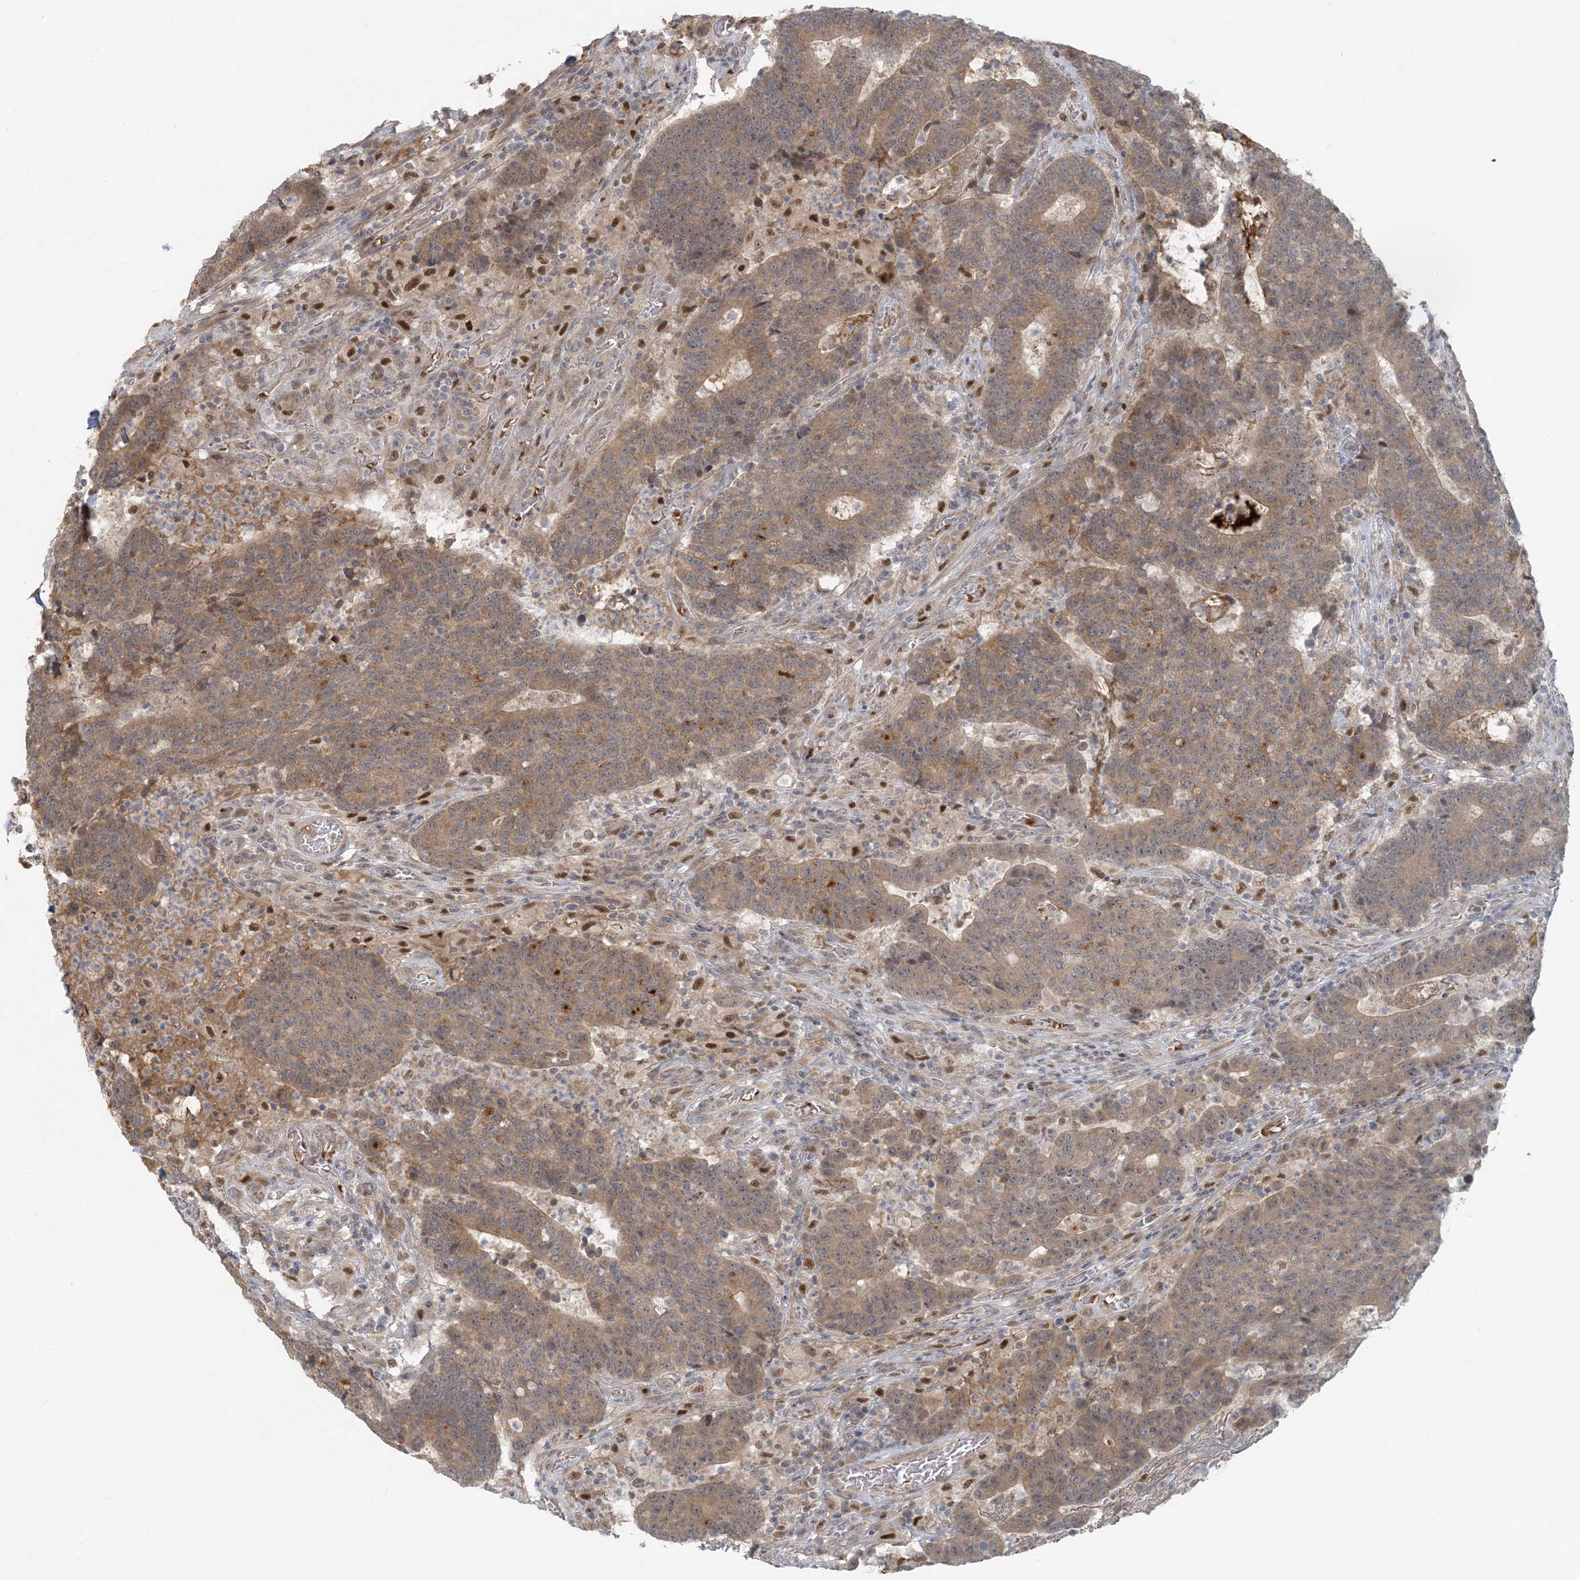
{"staining": {"intensity": "weak", "quantity": ">75%", "location": "cytoplasmic/membranous"}, "tissue": "colorectal cancer", "cell_type": "Tumor cells", "image_type": "cancer", "snomed": [{"axis": "morphology", "description": "Adenocarcinoma, NOS"}, {"axis": "topography", "description": "Colon"}], "caption": "This is an image of immunohistochemistry (IHC) staining of colorectal cancer (adenocarcinoma), which shows weak staining in the cytoplasmic/membranous of tumor cells.", "gene": "CTDNEP1", "patient": {"sex": "female", "age": 75}}